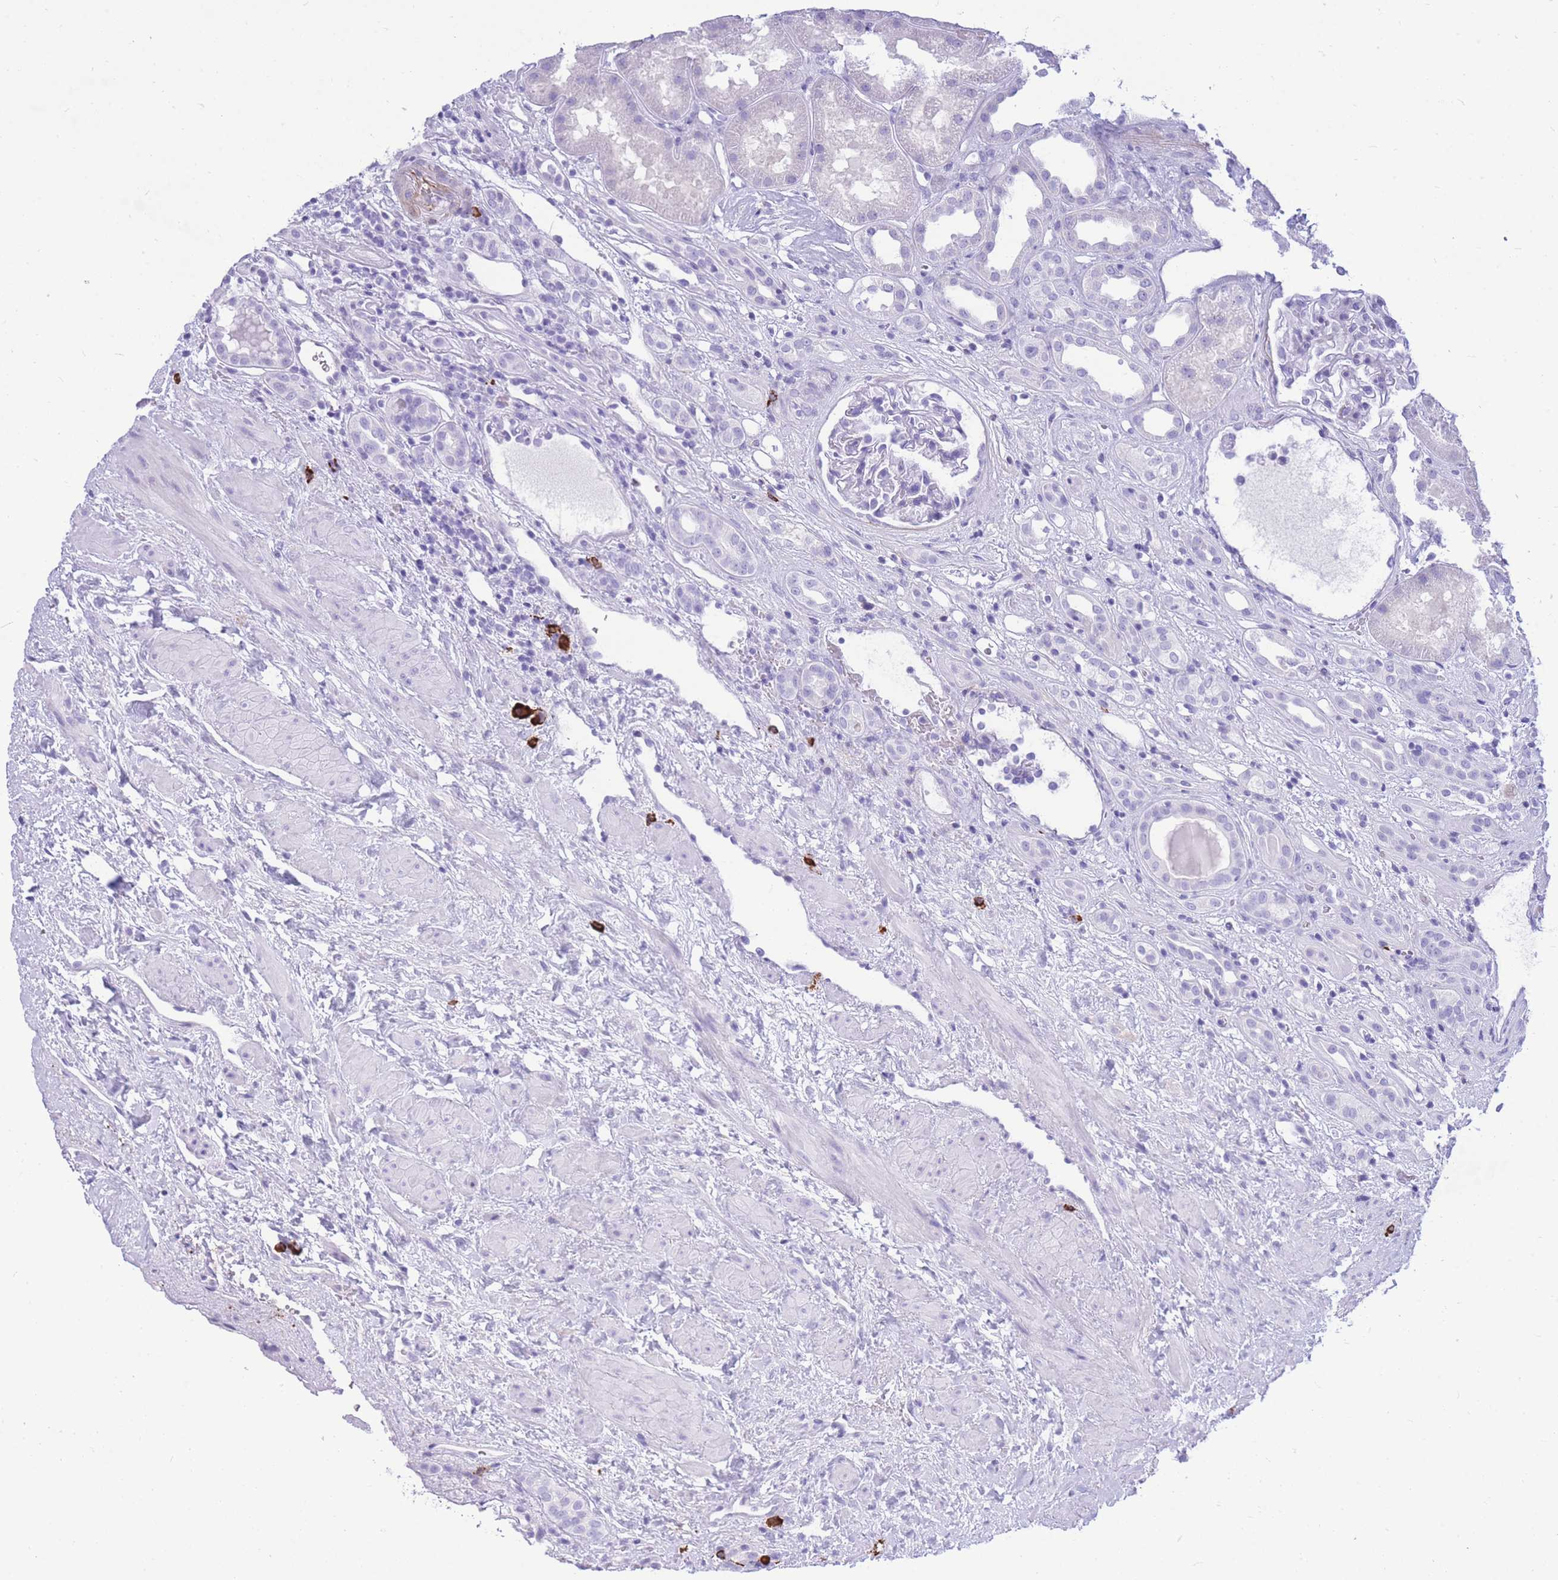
{"staining": {"intensity": "negative", "quantity": "none", "location": "none"}, "tissue": "kidney", "cell_type": "Cells in glomeruli", "image_type": "normal", "snomed": [{"axis": "morphology", "description": "Normal tissue, NOS"}, {"axis": "topography", "description": "Kidney"}], "caption": "Human kidney stained for a protein using IHC reveals no expression in cells in glomeruli.", "gene": "ZFP62", "patient": {"sex": "male", "age": 61}}